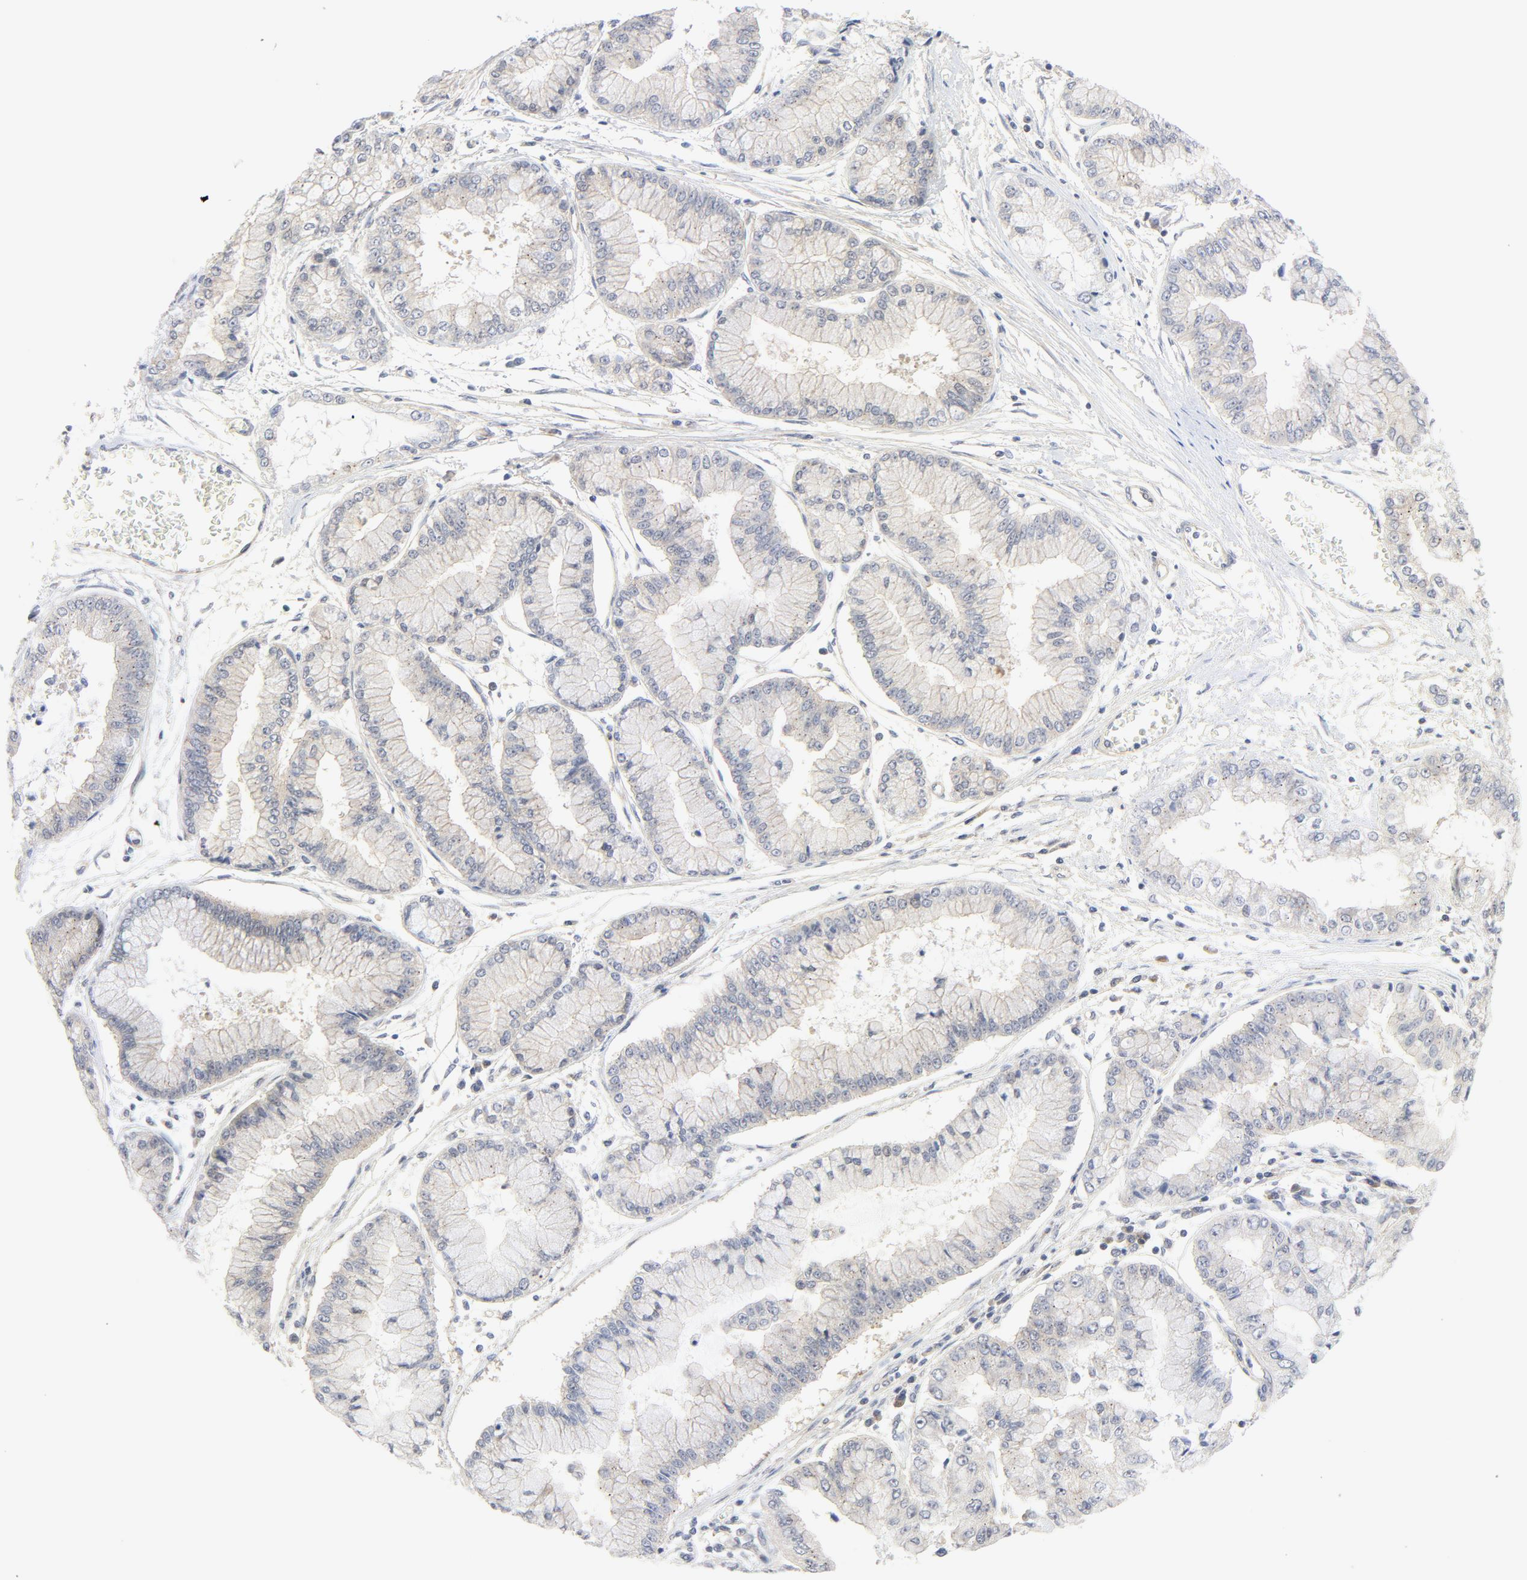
{"staining": {"intensity": "negative", "quantity": "none", "location": "none"}, "tissue": "liver cancer", "cell_type": "Tumor cells", "image_type": "cancer", "snomed": [{"axis": "morphology", "description": "Cholangiocarcinoma"}, {"axis": "topography", "description": "Liver"}], "caption": "Tumor cells show no significant staining in cholangiocarcinoma (liver).", "gene": "MAP2K7", "patient": {"sex": "female", "age": 79}}